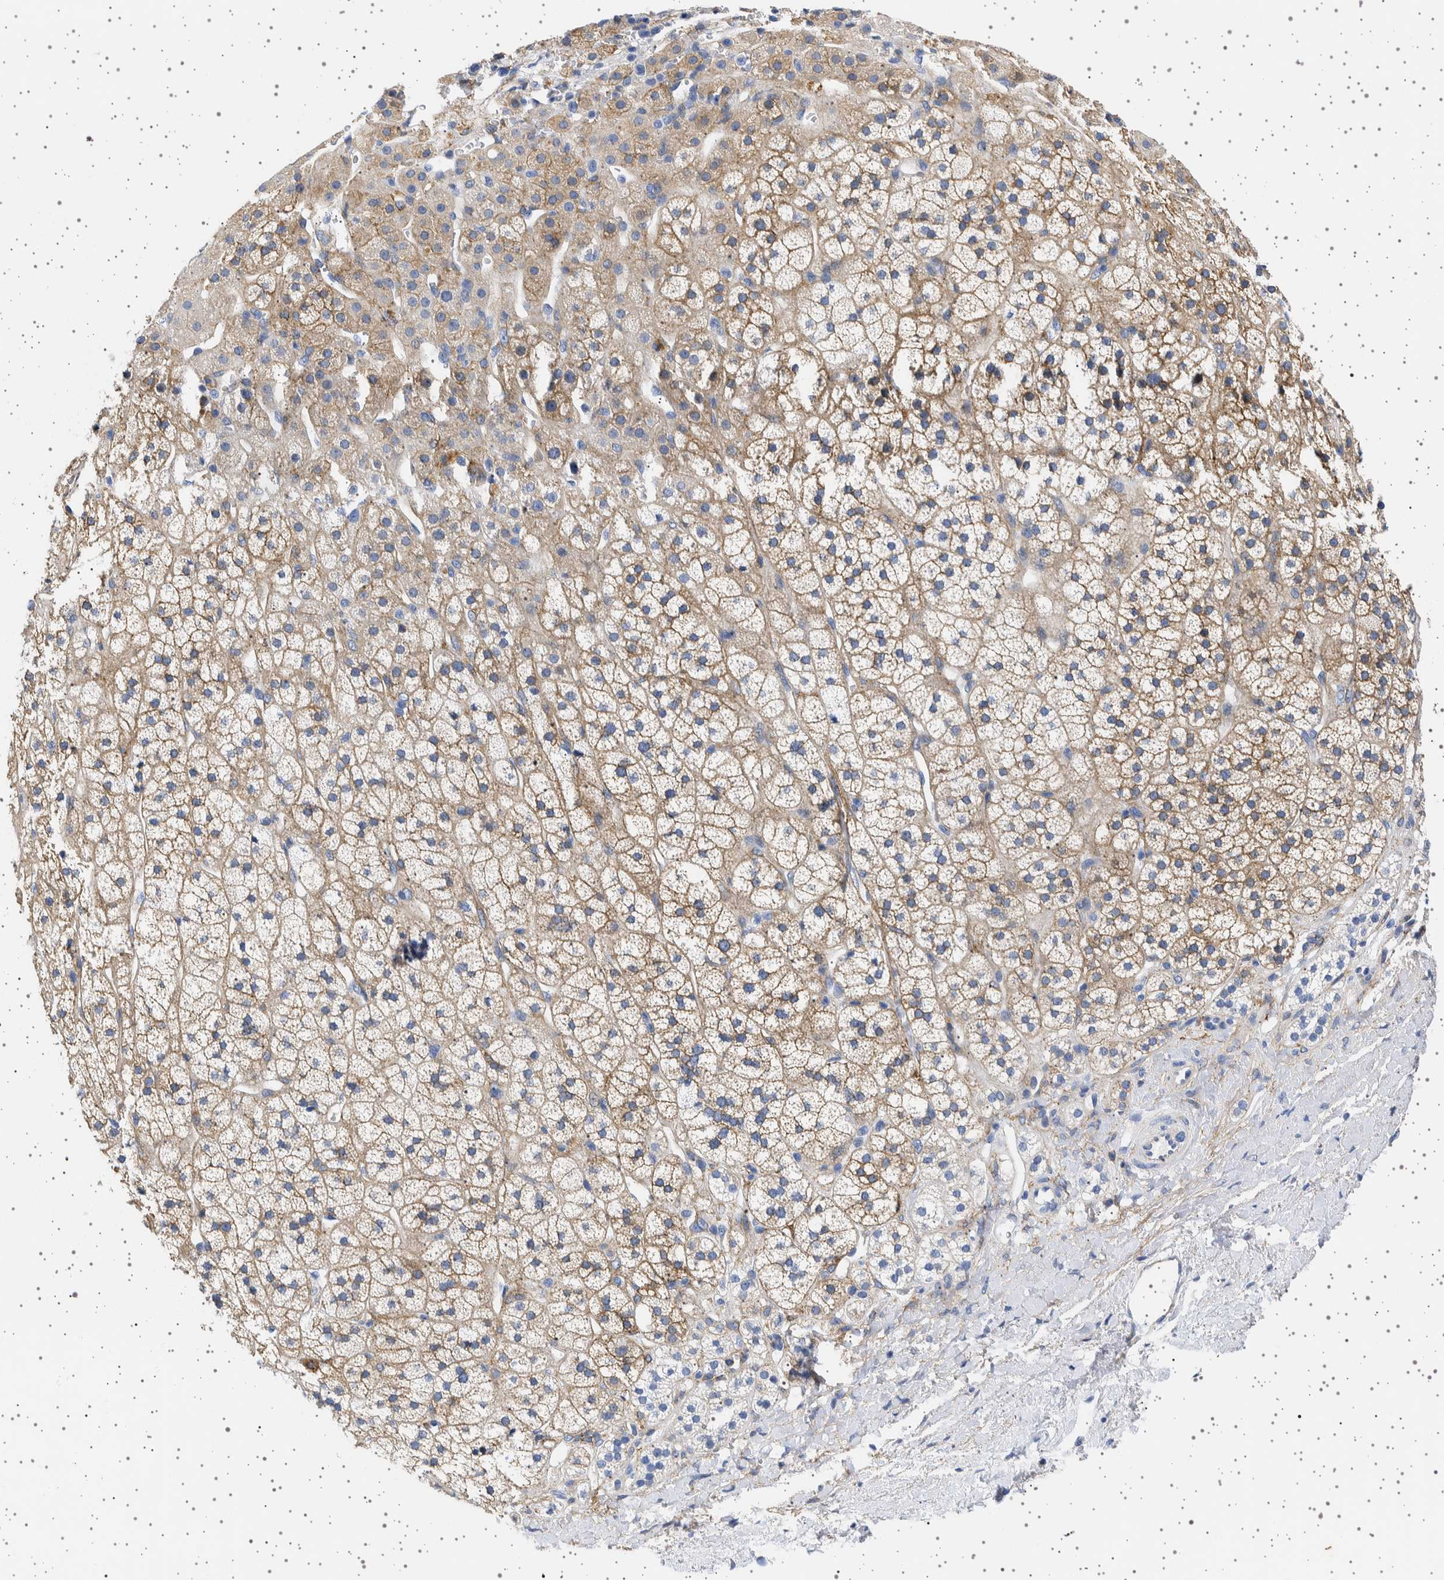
{"staining": {"intensity": "weak", "quantity": "25%-75%", "location": "cytoplasmic/membranous"}, "tissue": "adrenal gland", "cell_type": "Glandular cells", "image_type": "normal", "snomed": [{"axis": "morphology", "description": "Normal tissue, NOS"}, {"axis": "topography", "description": "Adrenal gland"}], "caption": "The micrograph reveals staining of unremarkable adrenal gland, revealing weak cytoplasmic/membranous protein positivity (brown color) within glandular cells.", "gene": "SEPTIN4", "patient": {"sex": "male", "age": 56}}